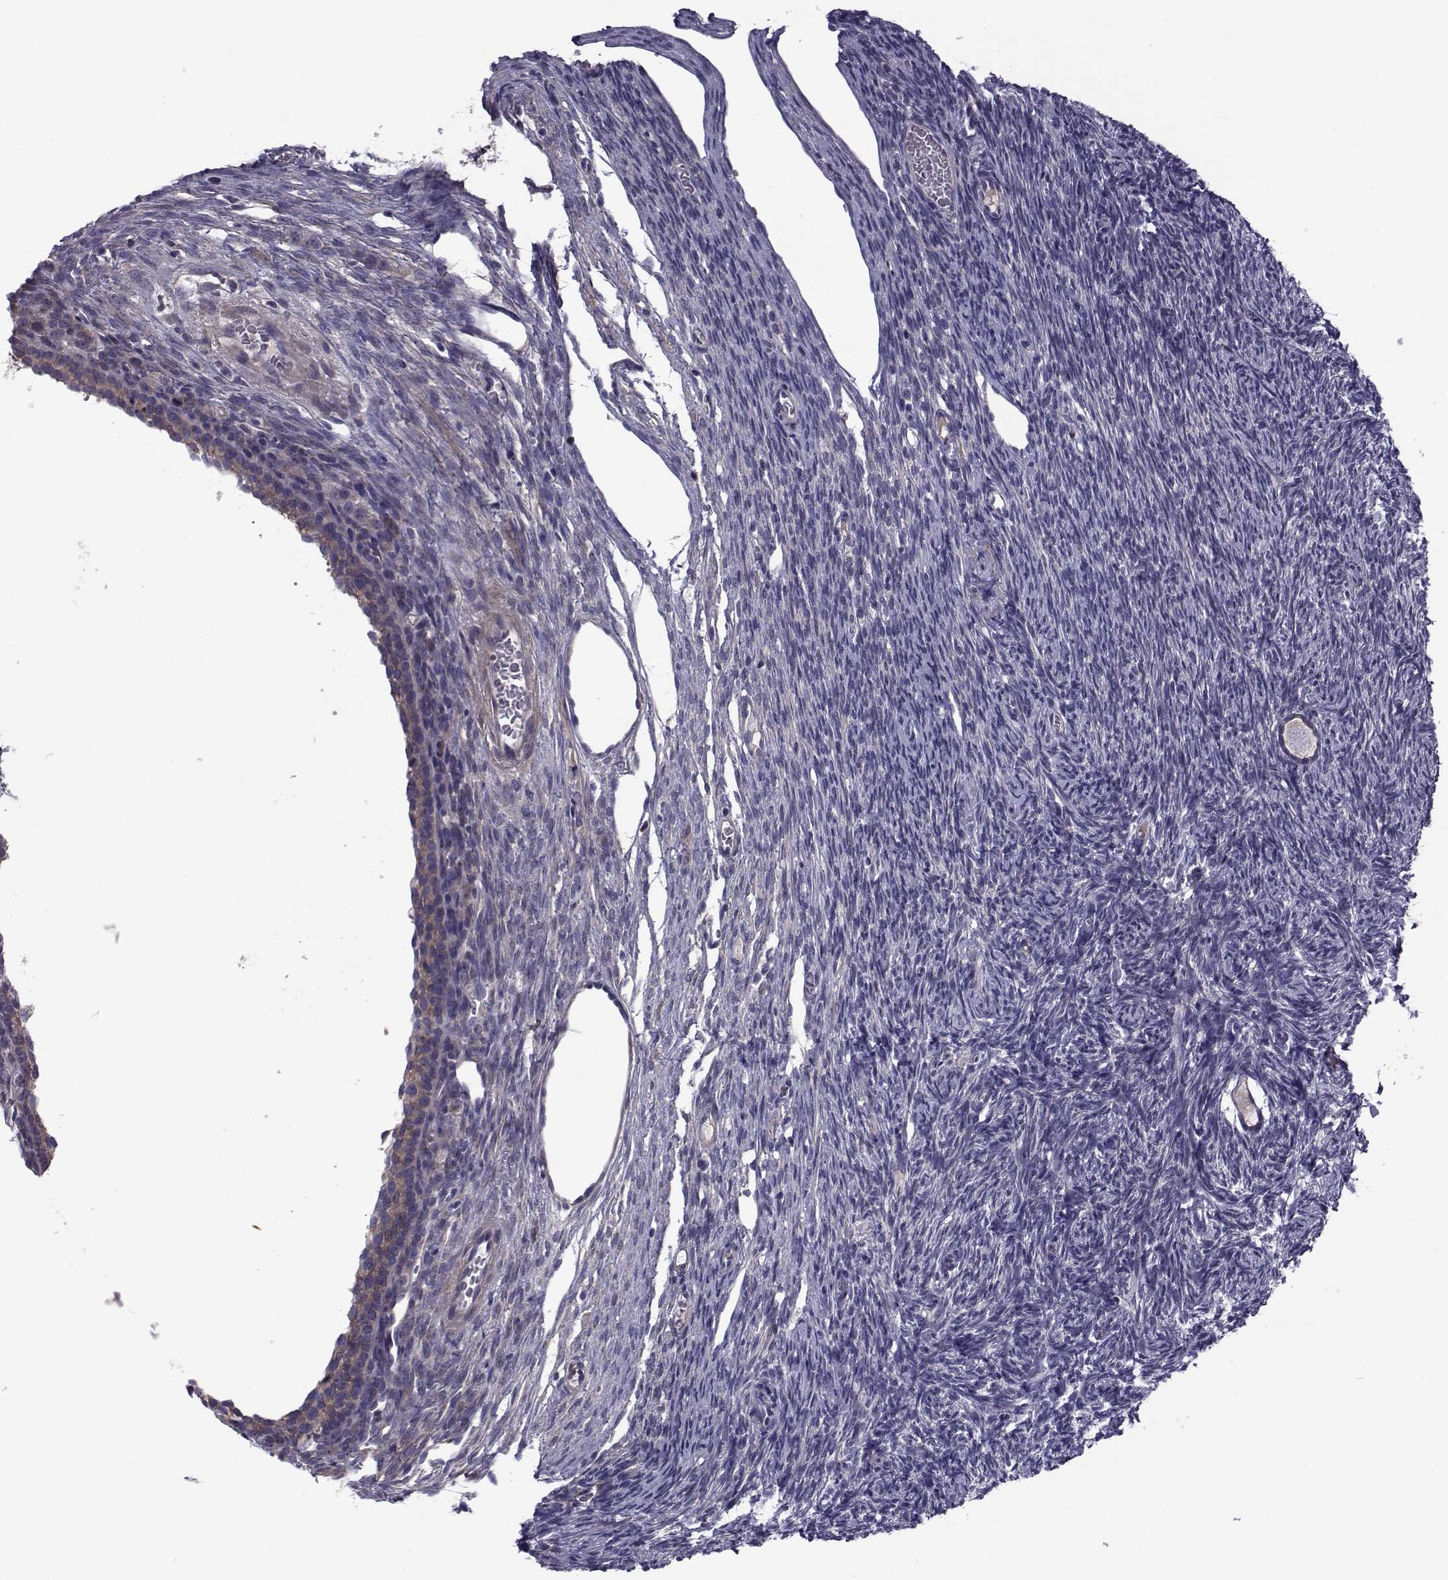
{"staining": {"intensity": "negative", "quantity": "none", "location": "none"}, "tissue": "ovary", "cell_type": "Follicle cells", "image_type": "normal", "snomed": [{"axis": "morphology", "description": "Normal tissue, NOS"}, {"axis": "topography", "description": "Ovary"}], "caption": "Protein analysis of normal ovary displays no significant positivity in follicle cells. (Brightfield microscopy of DAB immunohistochemistry (IHC) at high magnification).", "gene": "LRRC27", "patient": {"sex": "female", "age": 27}}